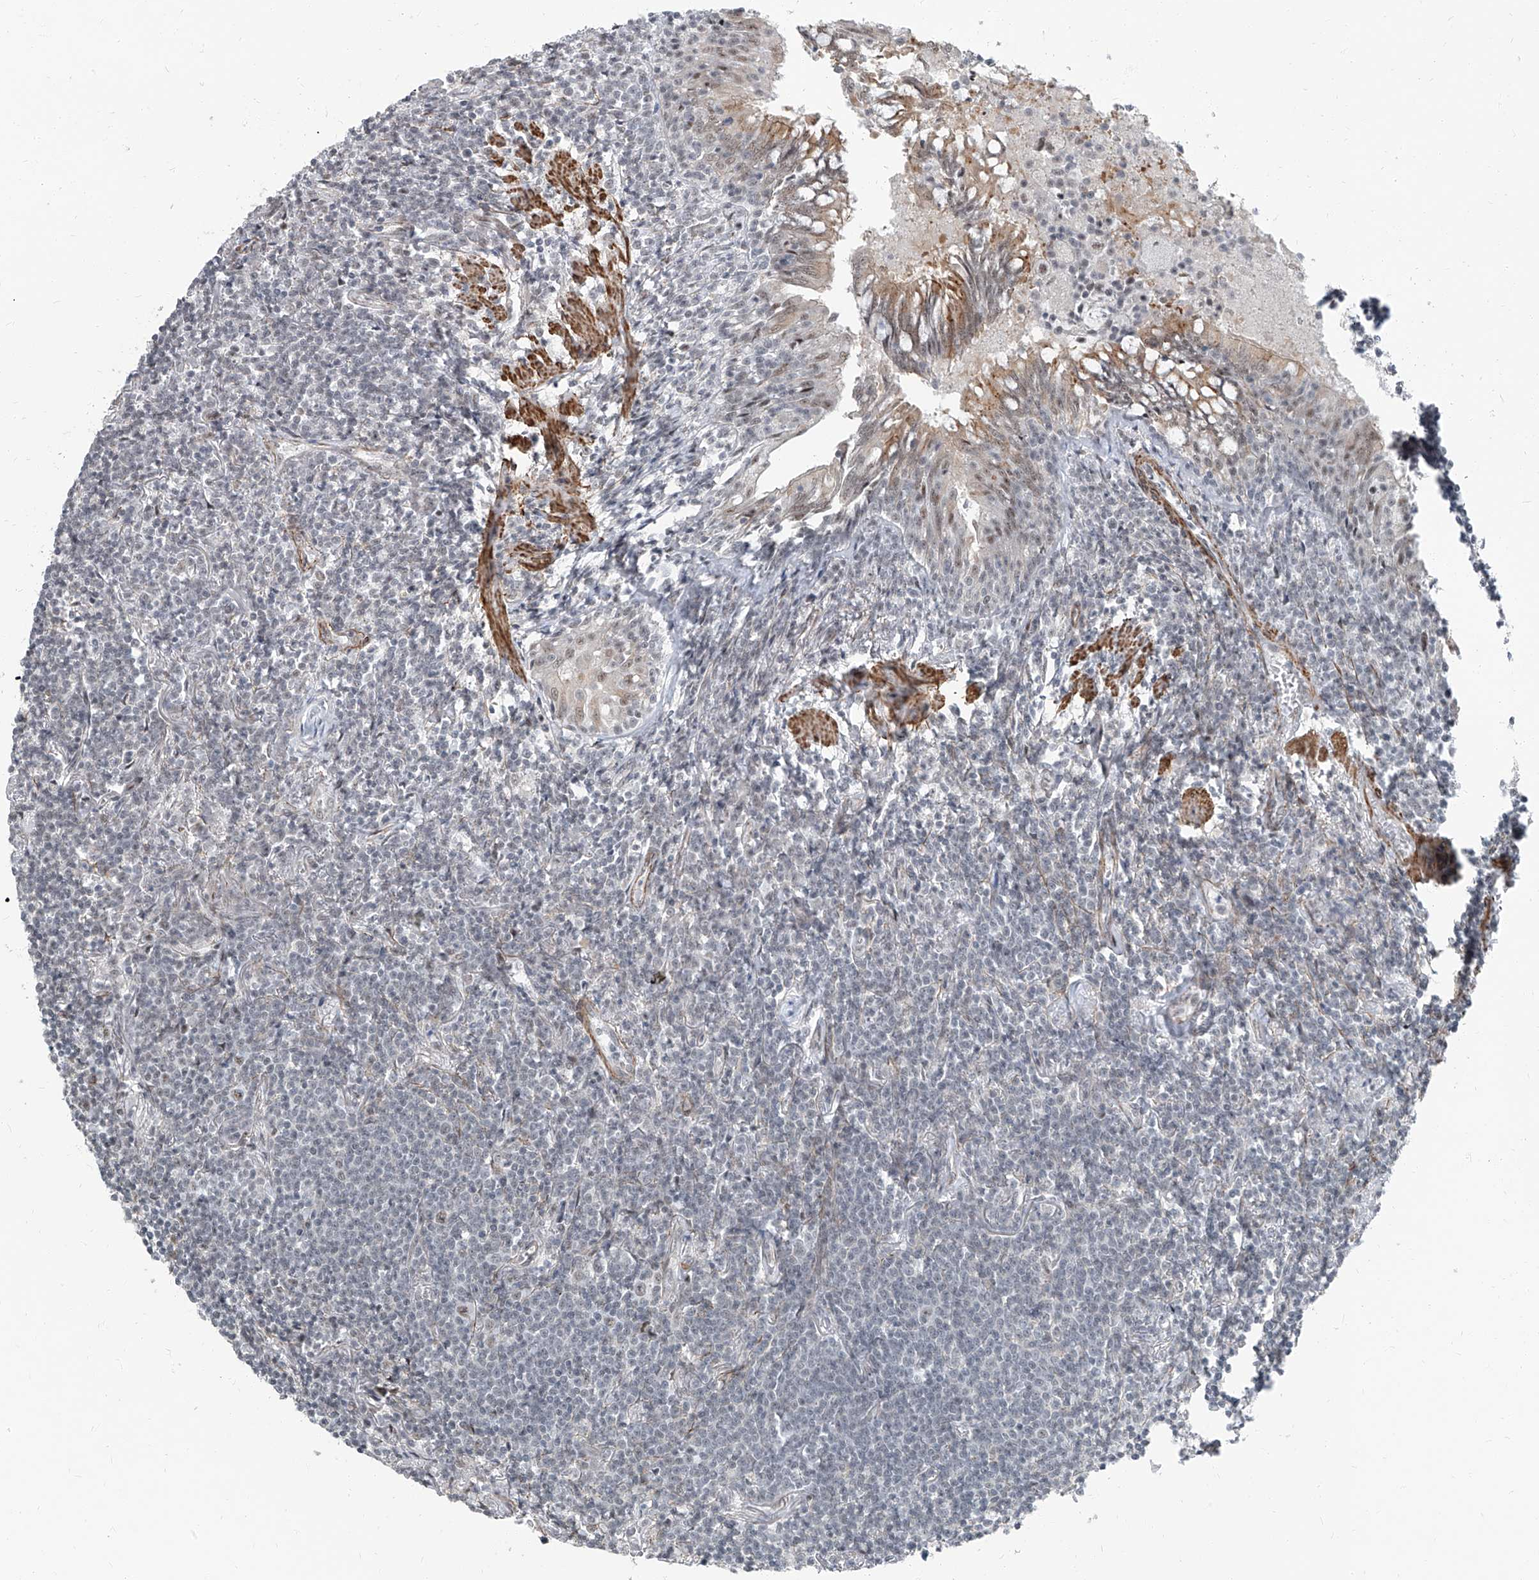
{"staining": {"intensity": "negative", "quantity": "none", "location": "none"}, "tissue": "lymphoma", "cell_type": "Tumor cells", "image_type": "cancer", "snomed": [{"axis": "morphology", "description": "Malignant lymphoma, non-Hodgkin's type, Low grade"}, {"axis": "topography", "description": "Lung"}], "caption": "Immunohistochemistry (IHC) image of neoplastic tissue: human low-grade malignant lymphoma, non-Hodgkin's type stained with DAB (3,3'-diaminobenzidine) shows no significant protein positivity in tumor cells. Brightfield microscopy of IHC stained with DAB (3,3'-diaminobenzidine) (brown) and hematoxylin (blue), captured at high magnification.", "gene": "TXLNB", "patient": {"sex": "female", "age": 71}}